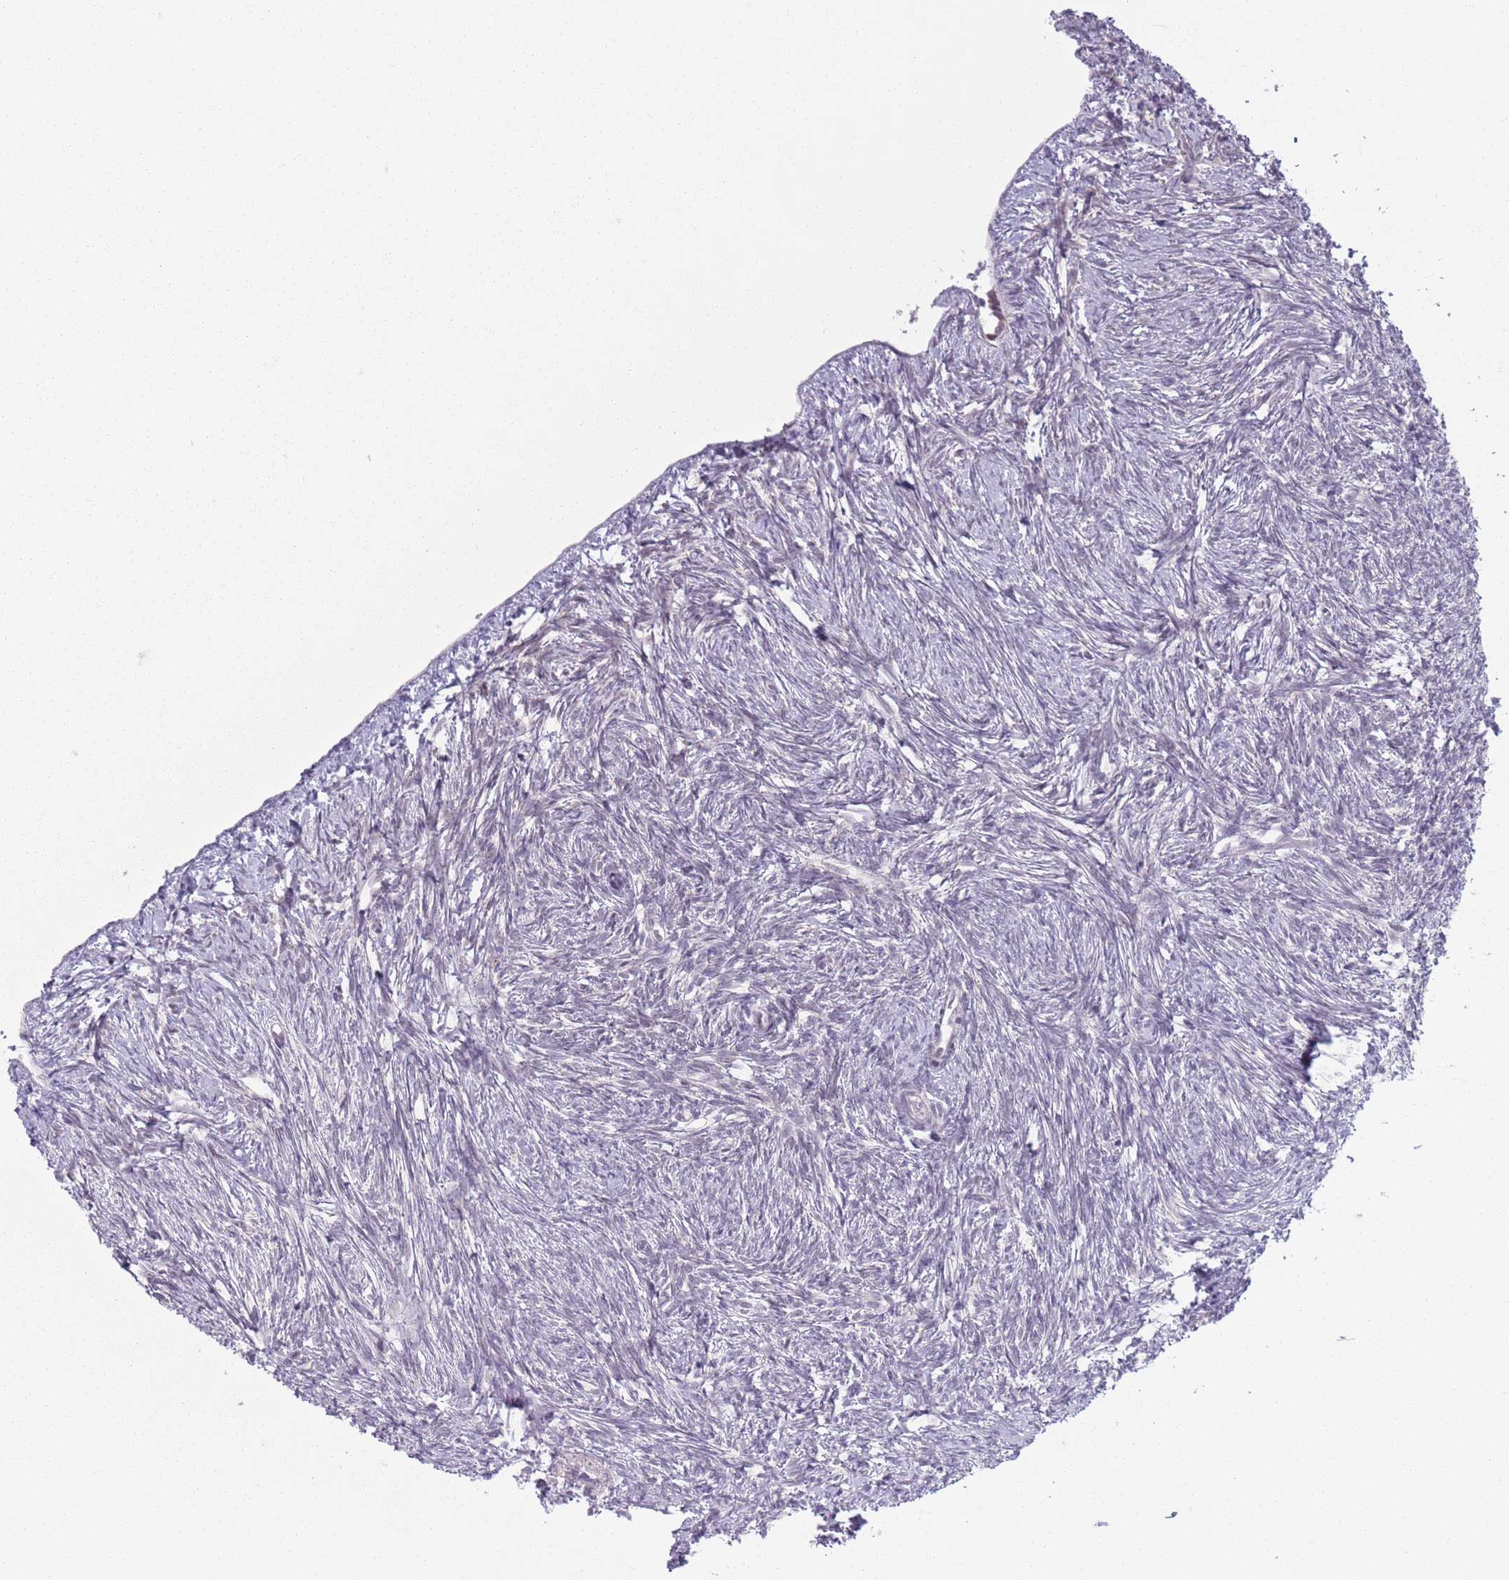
{"staining": {"intensity": "negative", "quantity": "none", "location": "none"}, "tissue": "ovary", "cell_type": "Ovarian stroma cells", "image_type": "normal", "snomed": [{"axis": "morphology", "description": "Normal tissue, NOS"}, {"axis": "topography", "description": "Ovary"}], "caption": "Immunohistochemistry (IHC) of benign human ovary shows no staining in ovarian stroma cells.", "gene": "MRPL34", "patient": {"sex": "female", "age": 51}}